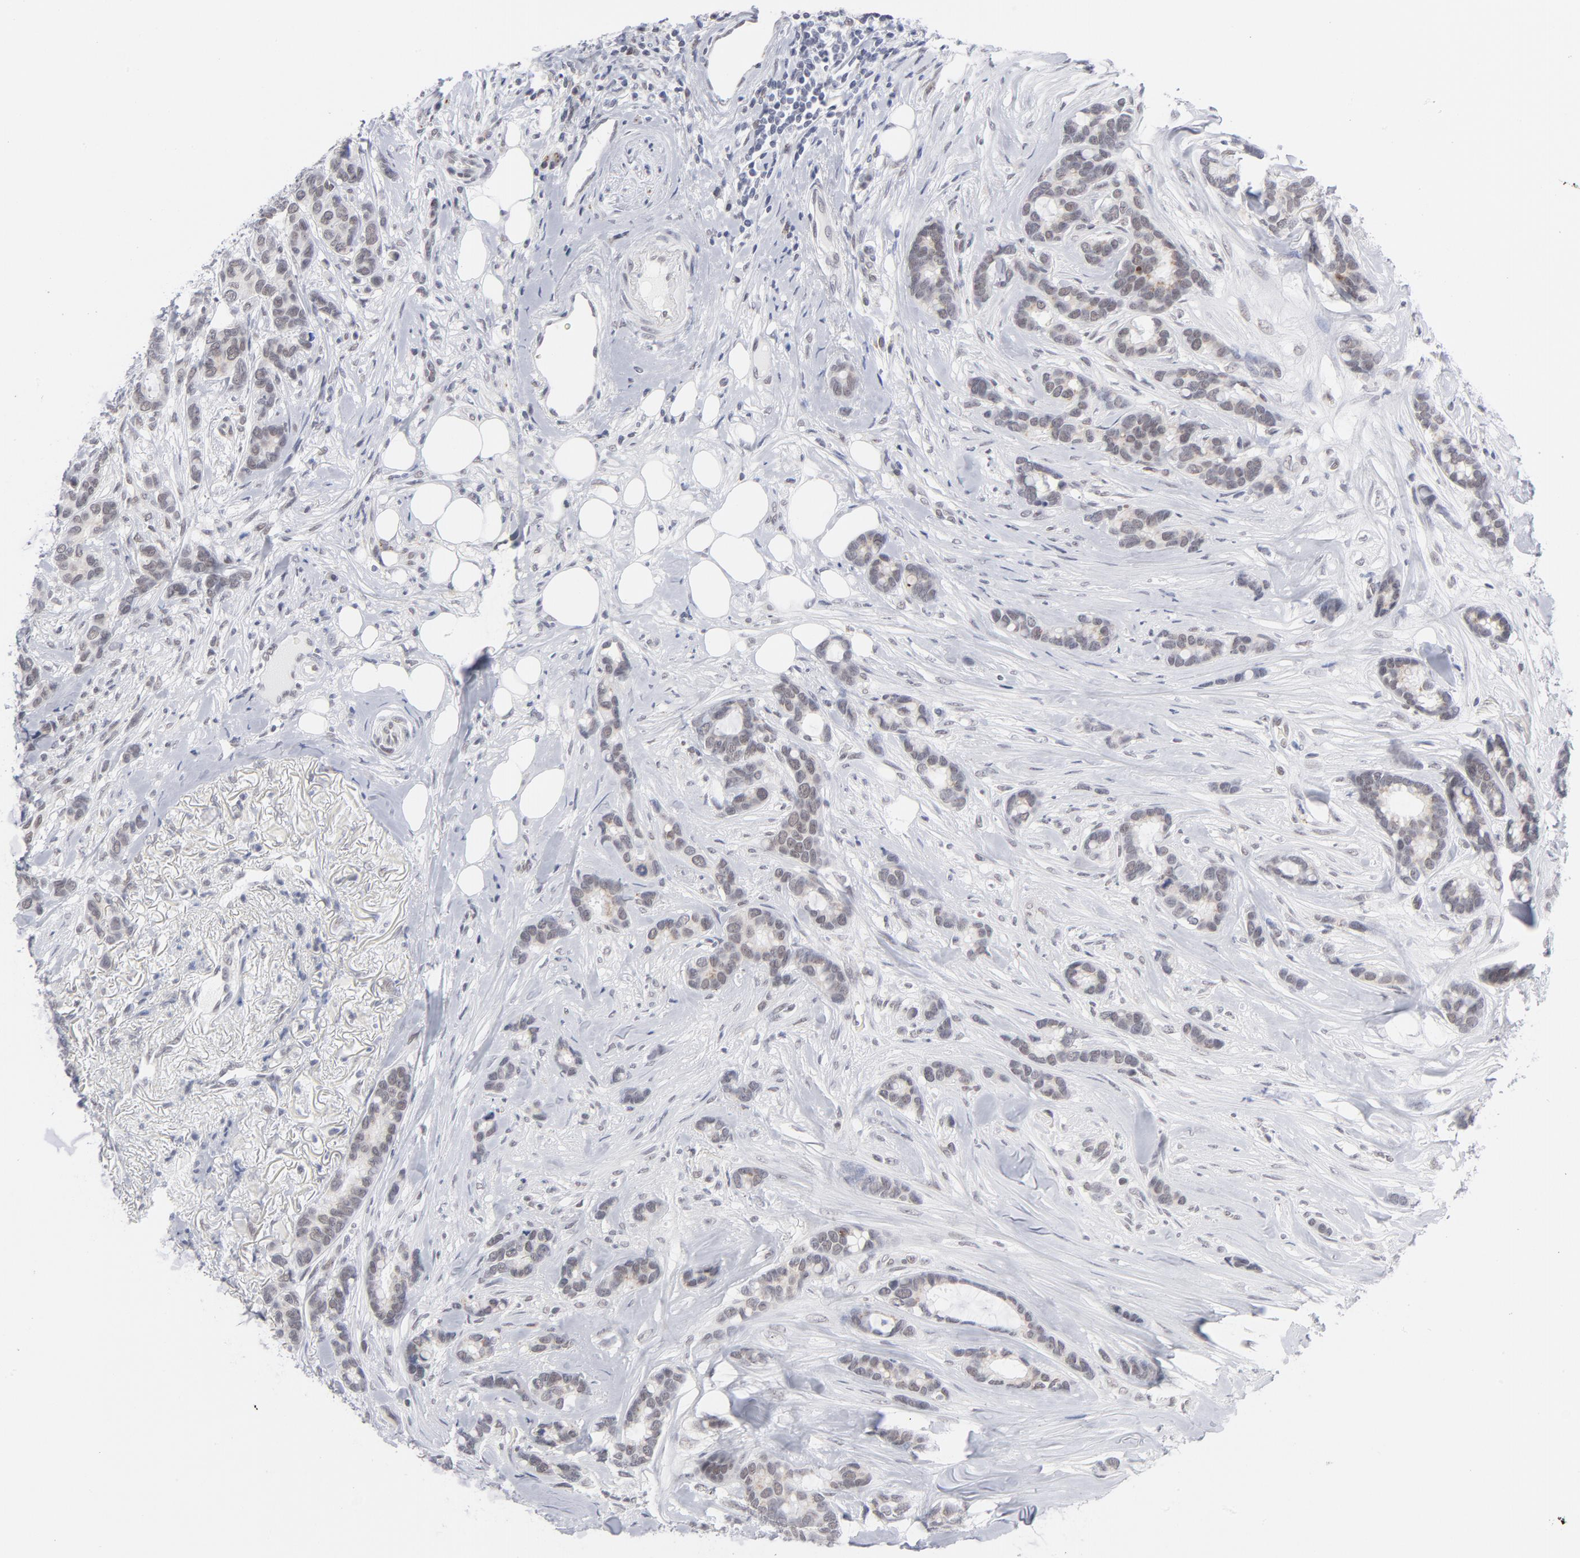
{"staining": {"intensity": "weak", "quantity": "25%-75%", "location": "nuclear"}, "tissue": "breast cancer", "cell_type": "Tumor cells", "image_type": "cancer", "snomed": [{"axis": "morphology", "description": "Duct carcinoma"}, {"axis": "topography", "description": "Breast"}], "caption": "Weak nuclear expression is present in about 25%-75% of tumor cells in breast cancer.", "gene": "BAP1", "patient": {"sex": "female", "age": 87}}